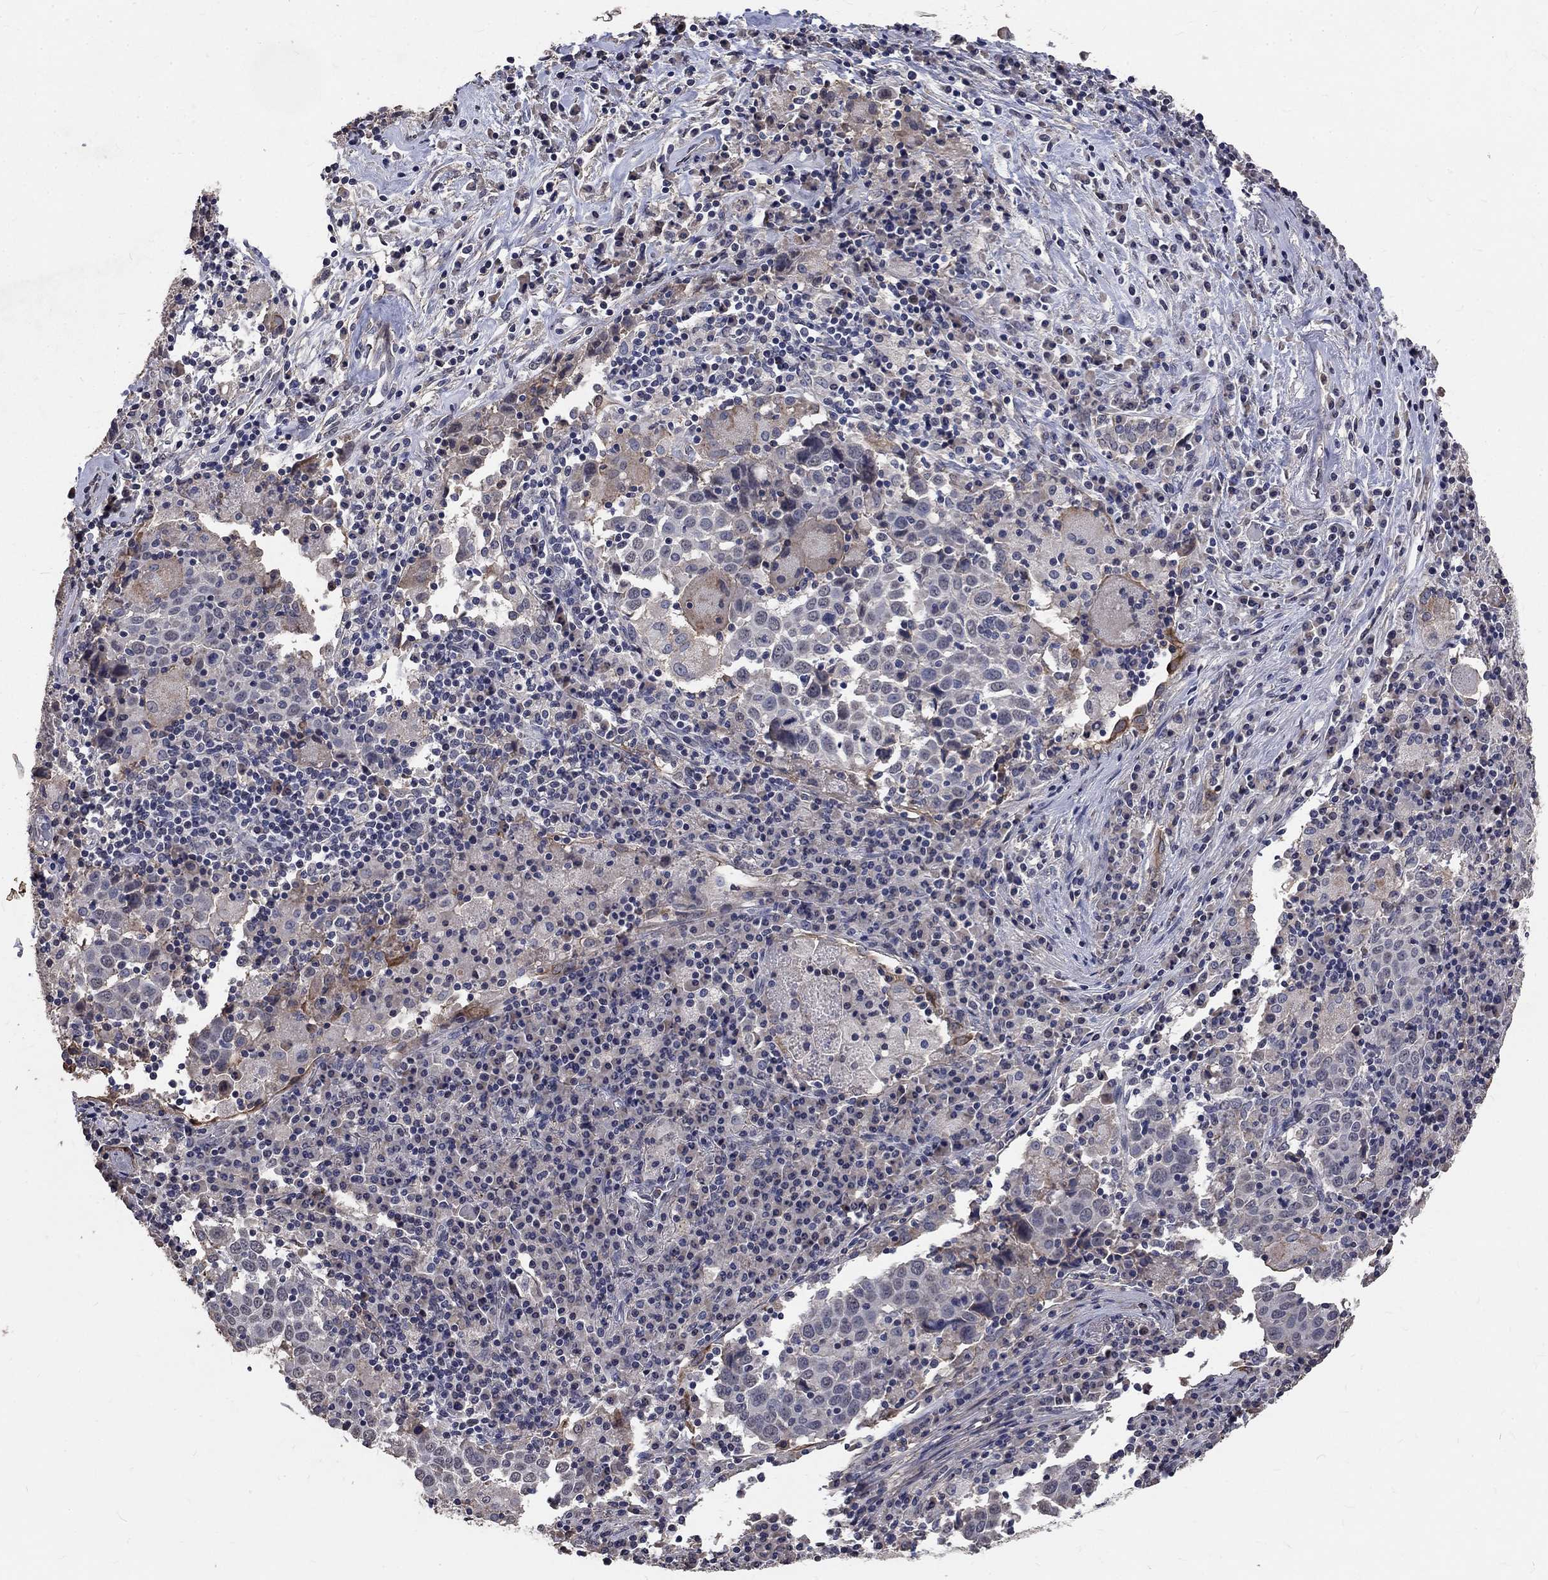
{"staining": {"intensity": "negative", "quantity": "none", "location": "none"}, "tissue": "lung cancer", "cell_type": "Tumor cells", "image_type": "cancer", "snomed": [{"axis": "morphology", "description": "Squamous cell carcinoma, NOS"}, {"axis": "topography", "description": "Lung"}], "caption": "Immunohistochemical staining of human squamous cell carcinoma (lung) reveals no significant expression in tumor cells.", "gene": "CHST5", "patient": {"sex": "male", "age": 57}}